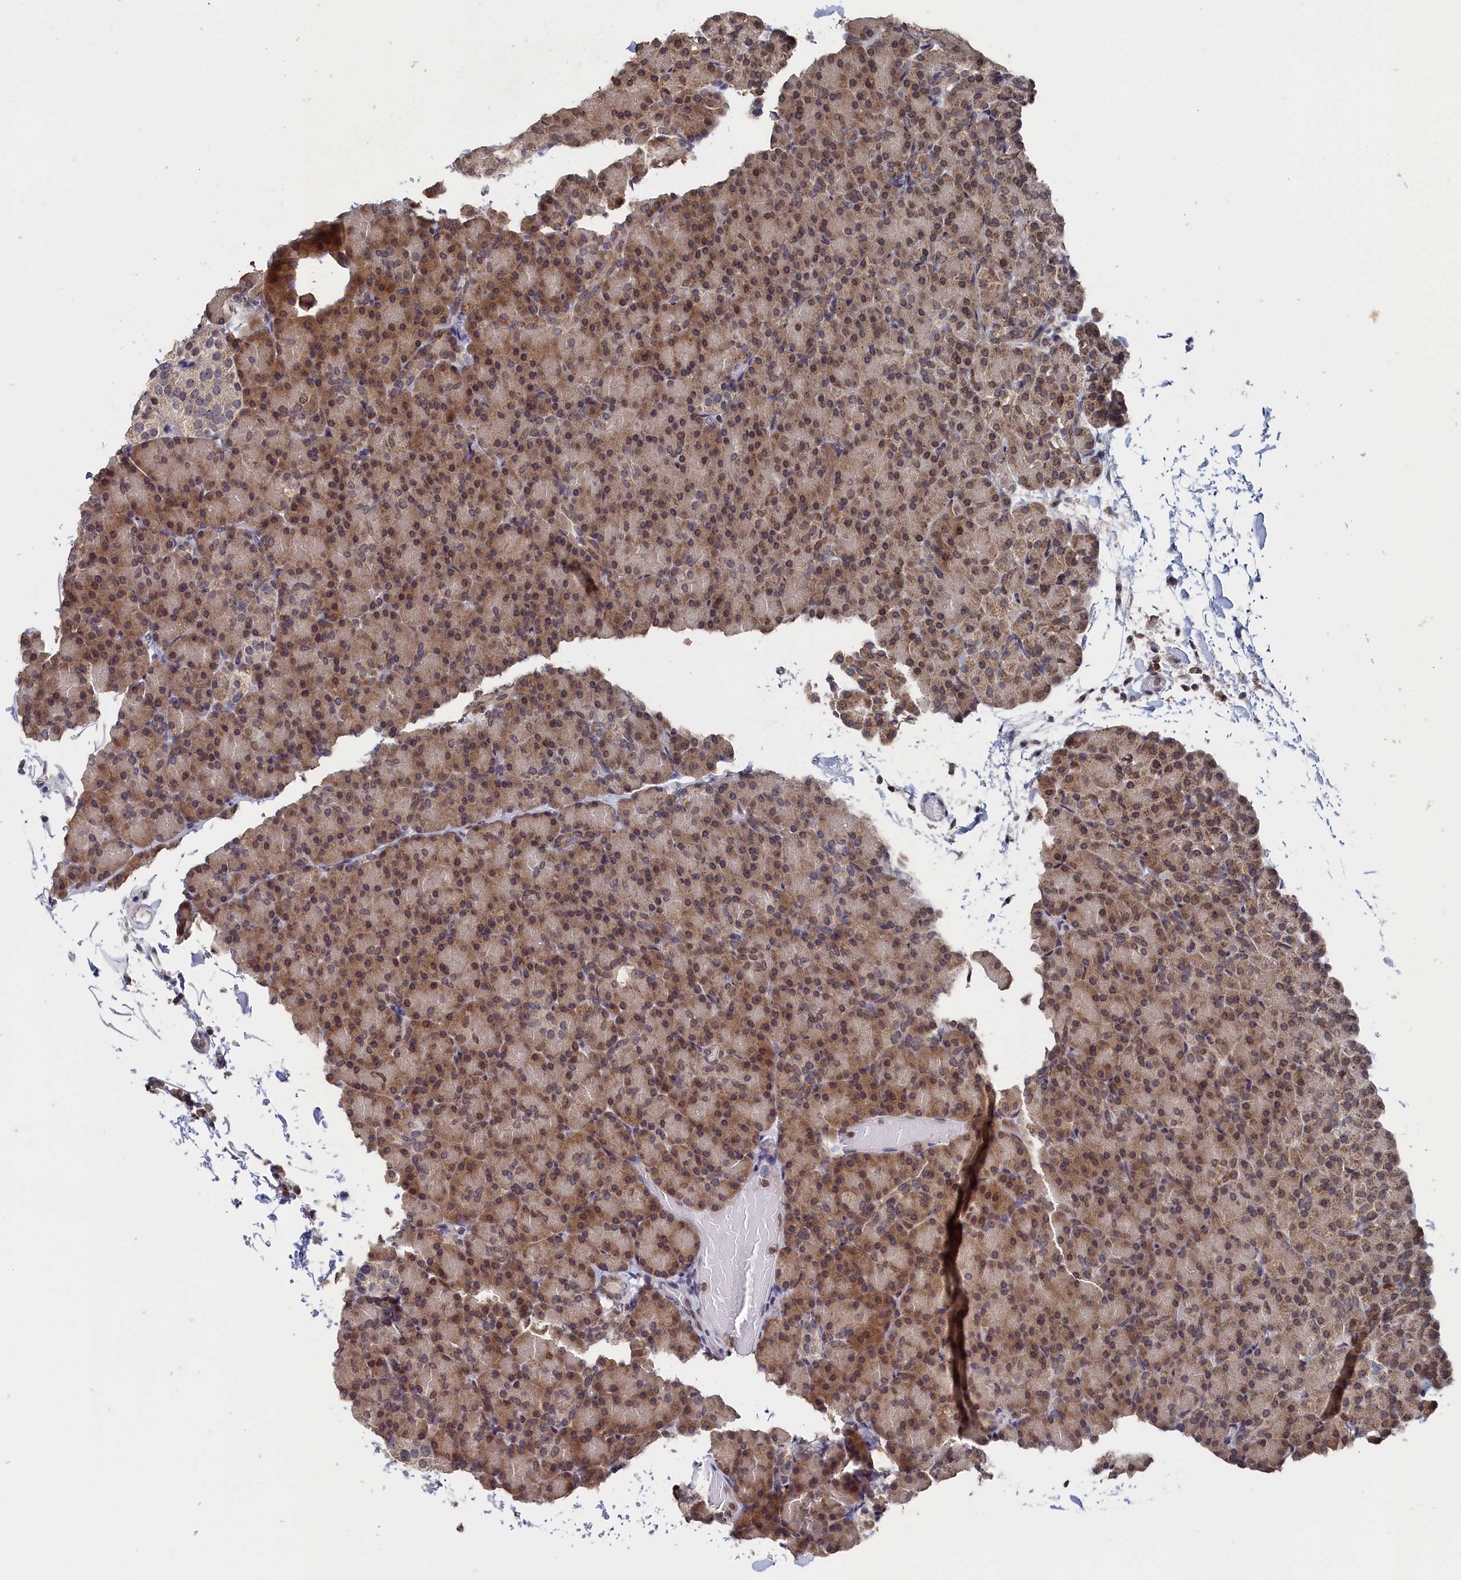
{"staining": {"intensity": "moderate", "quantity": ">75%", "location": "cytoplasmic/membranous,nuclear"}, "tissue": "pancreas", "cell_type": "Exocrine glandular cells", "image_type": "normal", "snomed": [{"axis": "morphology", "description": "Normal tissue, NOS"}, {"axis": "topography", "description": "Pancreas"}], "caption": "DAB immunohistochemical staining of benign human pancreas exhibits moderate cytoplasmic/membranous,nuclear protein positivity in about >75% of exocrine glandular cells.", "gene": "ANKEF1", "patient": {"sex": "female", "age": 43}}